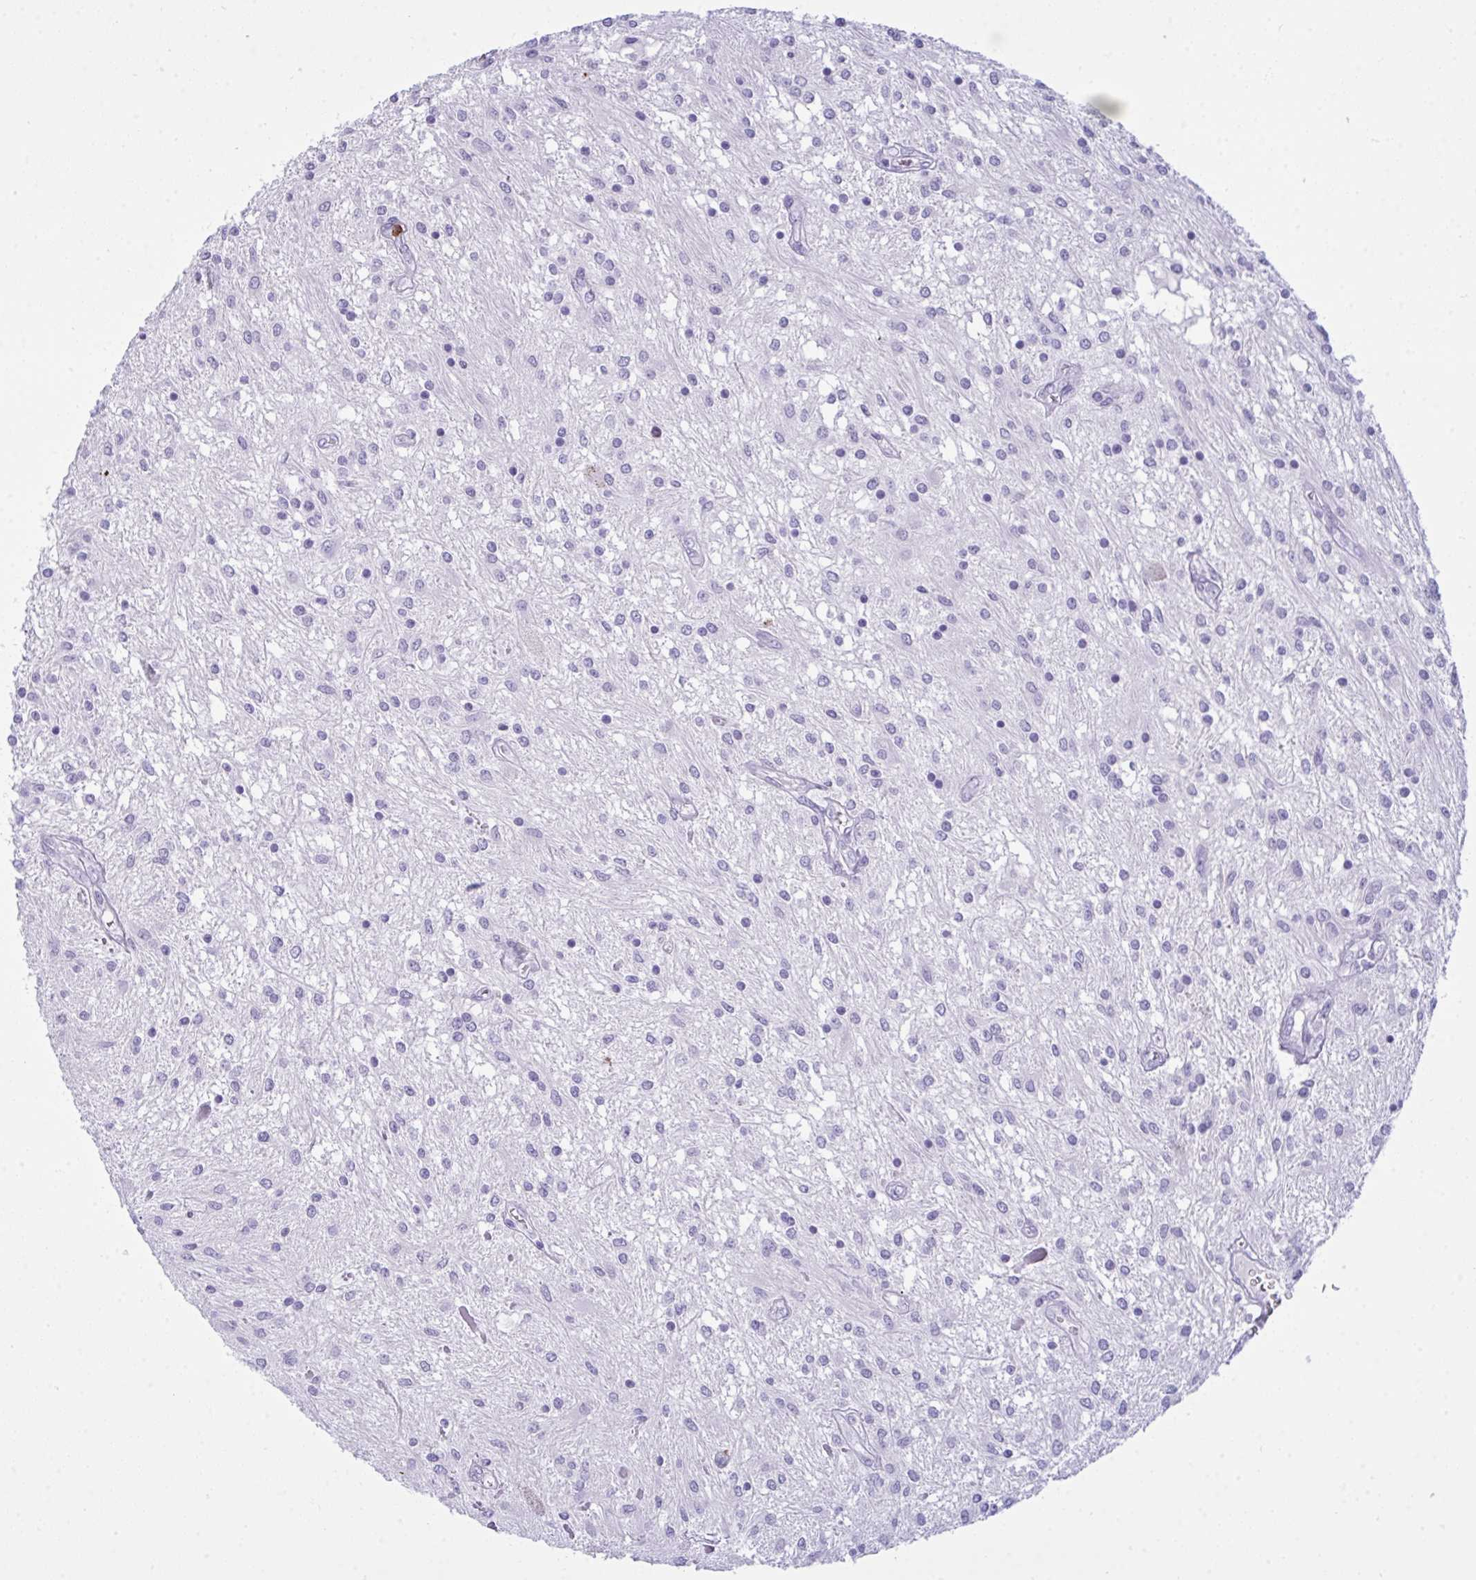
{"staining": {"intensity": "negative", "quantity": "none", "location": "none"}, "tissue": "glioma", "cell_type": "Tumor cells", "image_type": "cancer", "snomed": [{"axis": "morphology", "description": "Glioma, malignant, Low grade"}, {"axis": "topography", "description": "Cerebellum"}], "caption": "IHC image of malignant glioma (low-grade) stained for a protein (brown), which reveals no positivity in tumor cells.", "gene": "ARHGAP42", "patient": {"sex": "female", "age": 14}}